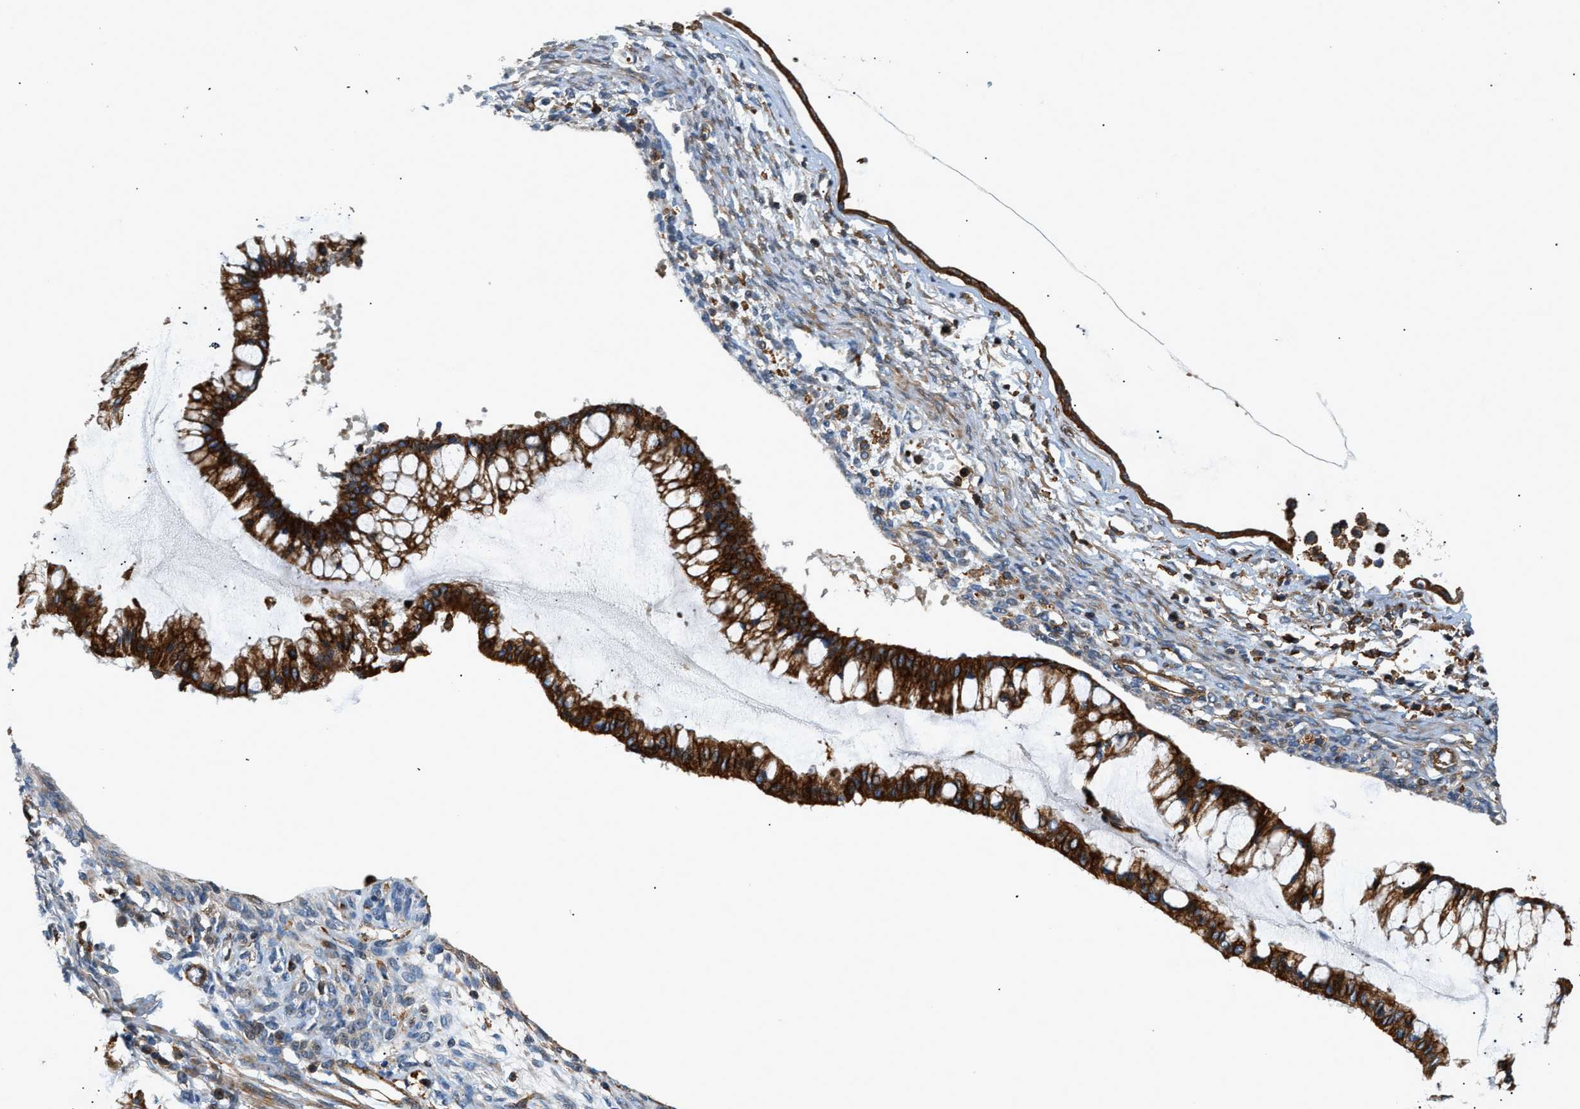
{"staining": {"intensity": "strong", "quantity": ">75%", "location": "cytoplasmic/membranous"}, "tissue": "ovarian cancer", "cell_type": "Tumor cells", "image_type": "cancer", "snomed": [{"axis": "morphology", "description": "Cystadenocarcinoma, mucinous, NOS"}, {"axis": "topography", "description": "Ovary"}], "caption": "A brown stain highlights strong cytoplasmic/membranous positivity of a protein in human mucinous cystadenocarcinoma (ovarian) tumor cells.", "gene": "DHODH", "patient": {"sex": "female", "age": 73}}